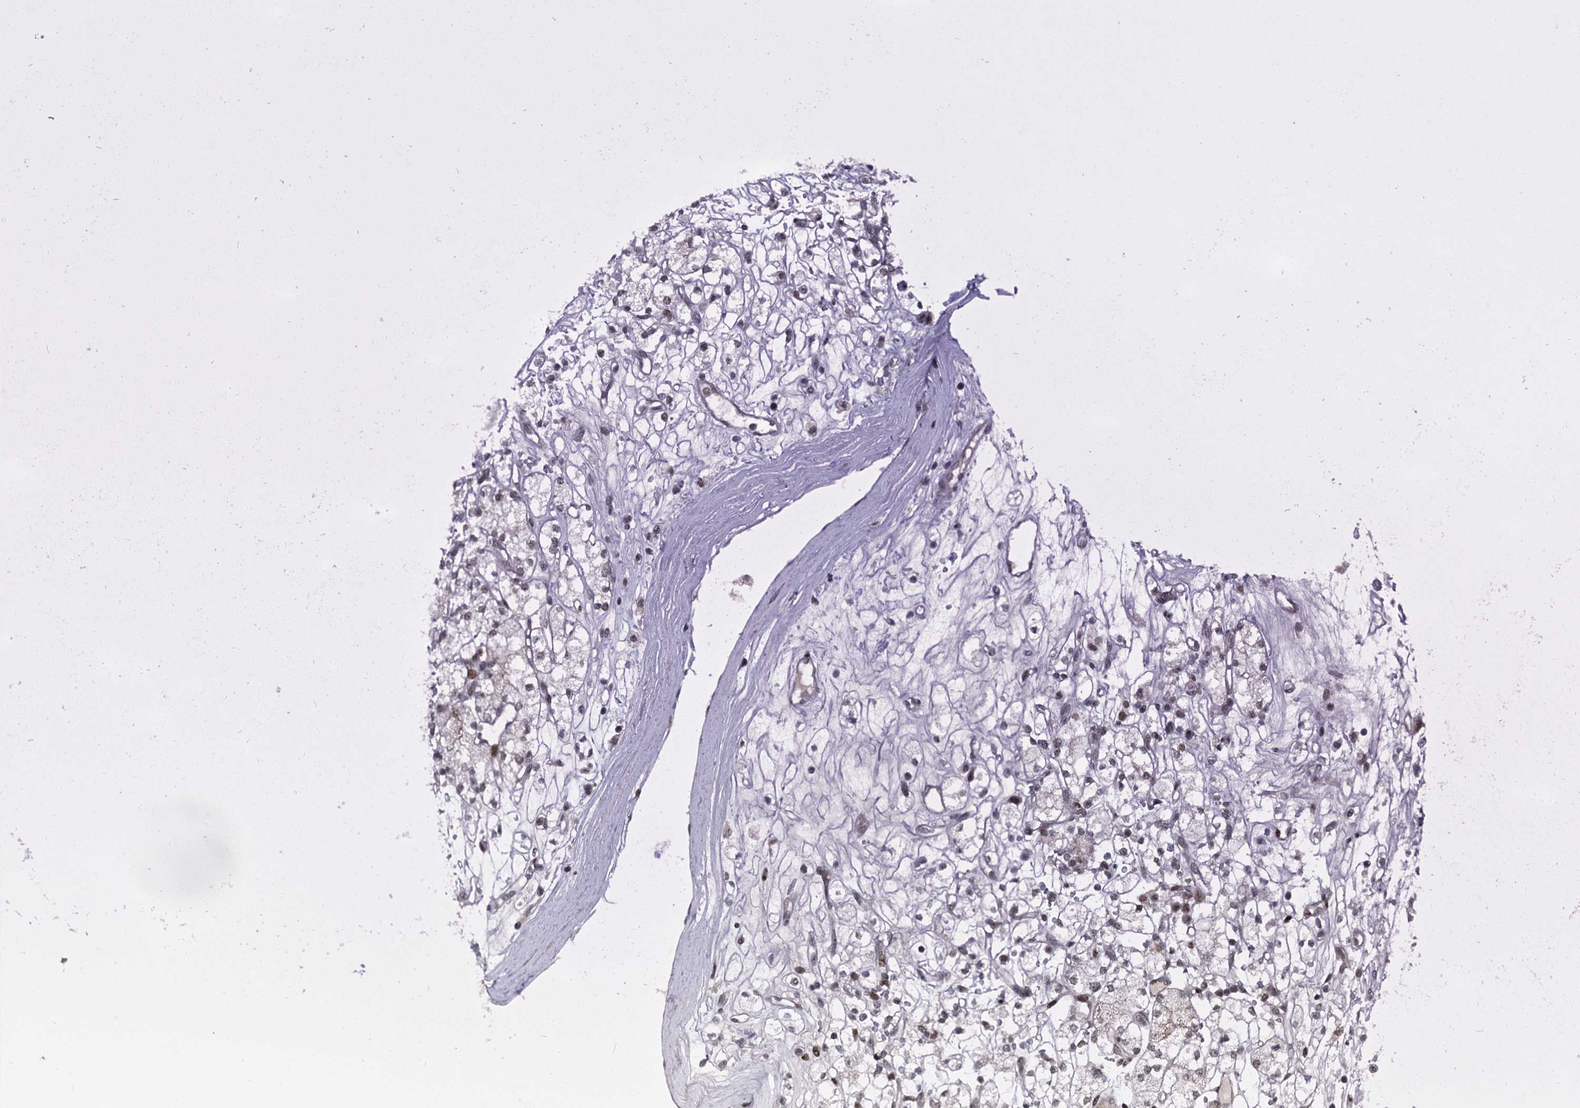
{"staining": {"intensity": "weak", "quantity": "25%-75%", "location": "nuclear"}, "tissue": "renal cancer", "cell_type": "Tumor cells", "image_type": "cancer", "snomed": [{"axis": "morphology", "description": "Adenocarcinoma, NOS"}, {"axis": "topography", "description": "Kidney"}], "caption": "Protein expression analysis of human renal adenocarcinoma reveals weak nuclear expression in approximately 25%-75% of tumor cells. (Brightfield microscopy of DAB IHC at high magnification).", "gene": "RUFY2", "patient": {"sex": "male", "age": 77}}